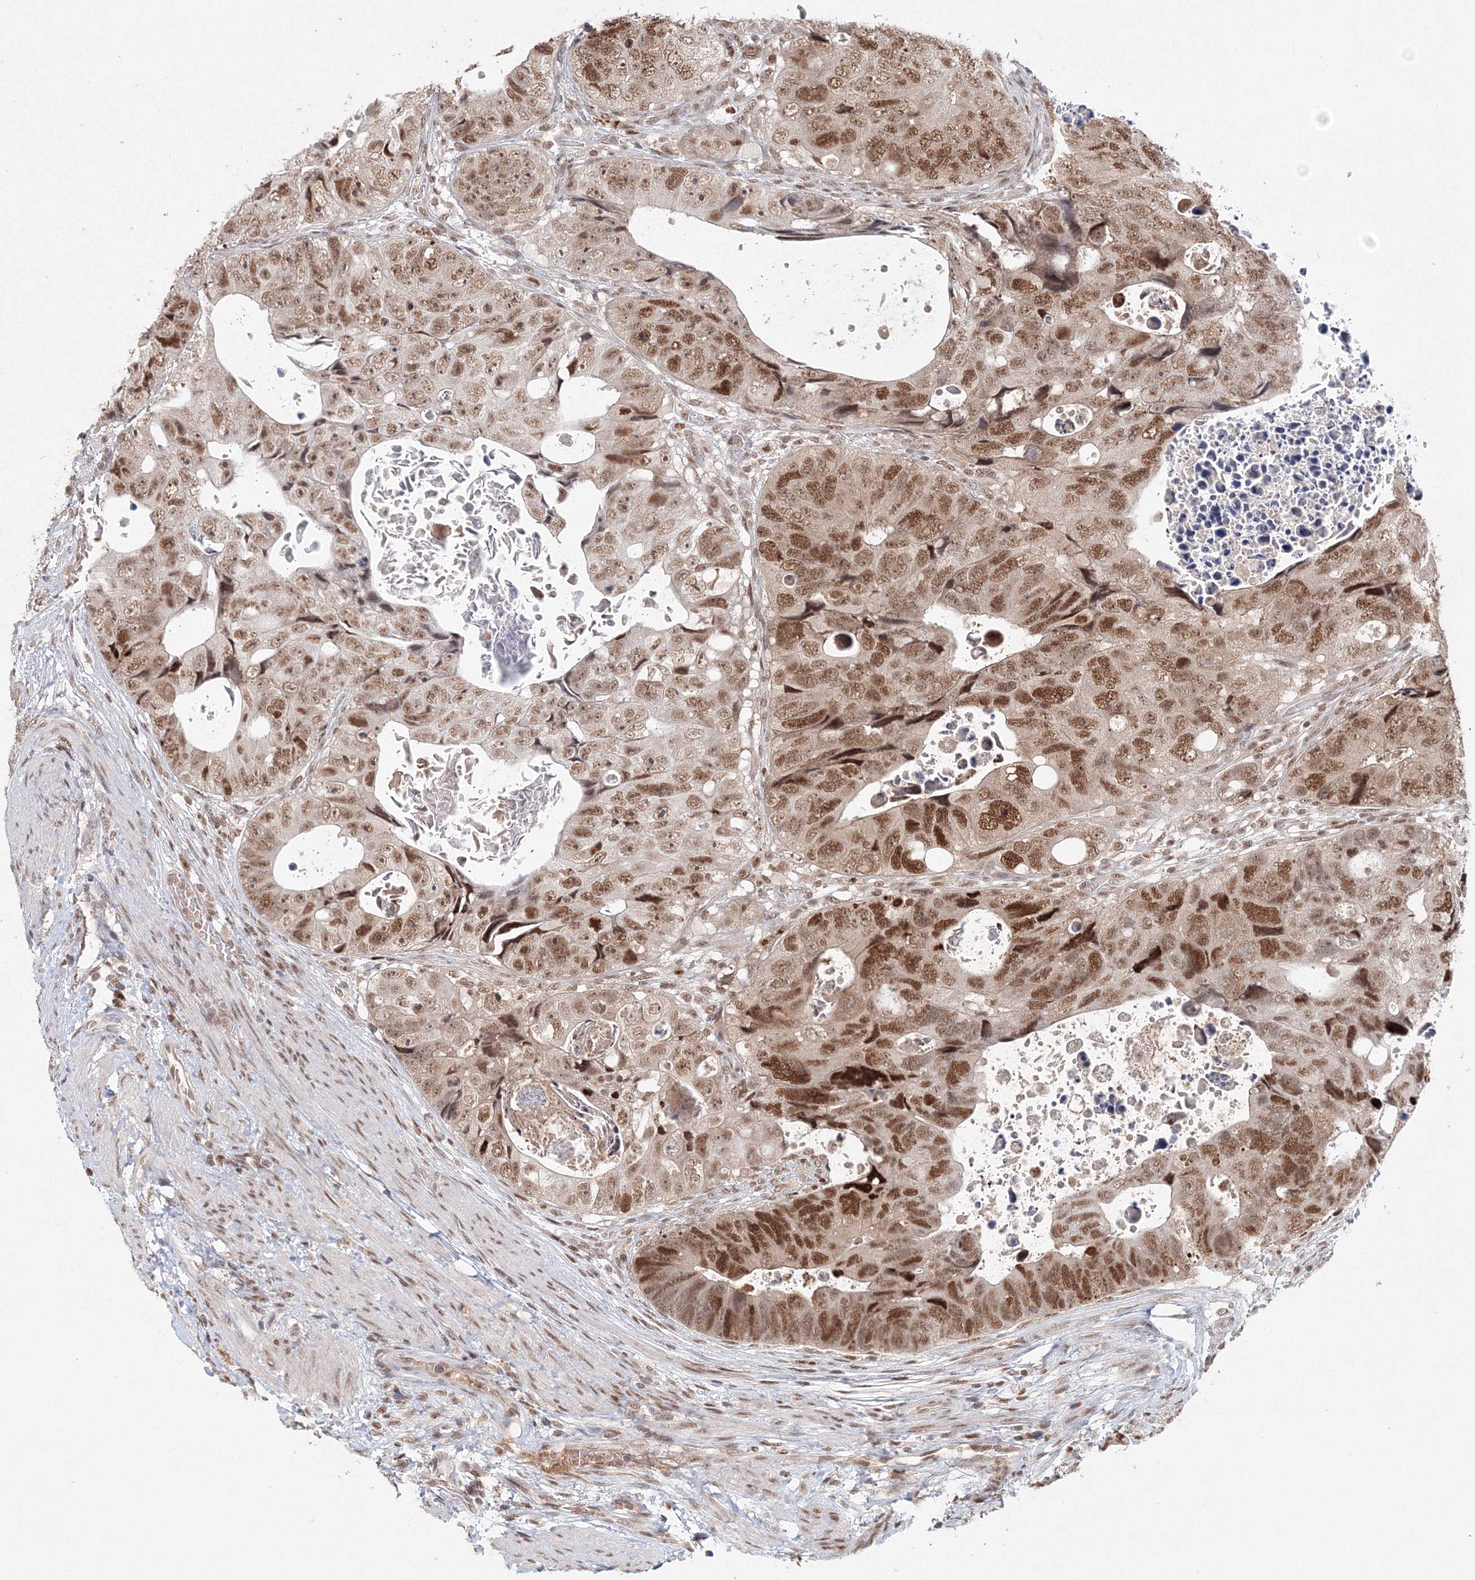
{"staining": {"intensity": "moderate", "quantity": ">75%", "location": "nuclear"}, "tissue": "colorectal cancer", "cell_type": "Tumor cells", "image_type": "cancer", "snomed": [{"axis": "morphology", "description": "Adenocarcinoma, NOS"}, {"axis": "topography", "description": "Rectum"}], "caption": "Colorectal adenocarcinoma stained with DAB (3,3'-diaminobenzidine) IHC demonstrates medium levels of moderate nuclear staining in approximately >75% of tumor cells. (Brightfield microscopy of DAB IHC at high magnification).", "gene": "IWS1", "patient": {"sex": "male", "age": 59}}